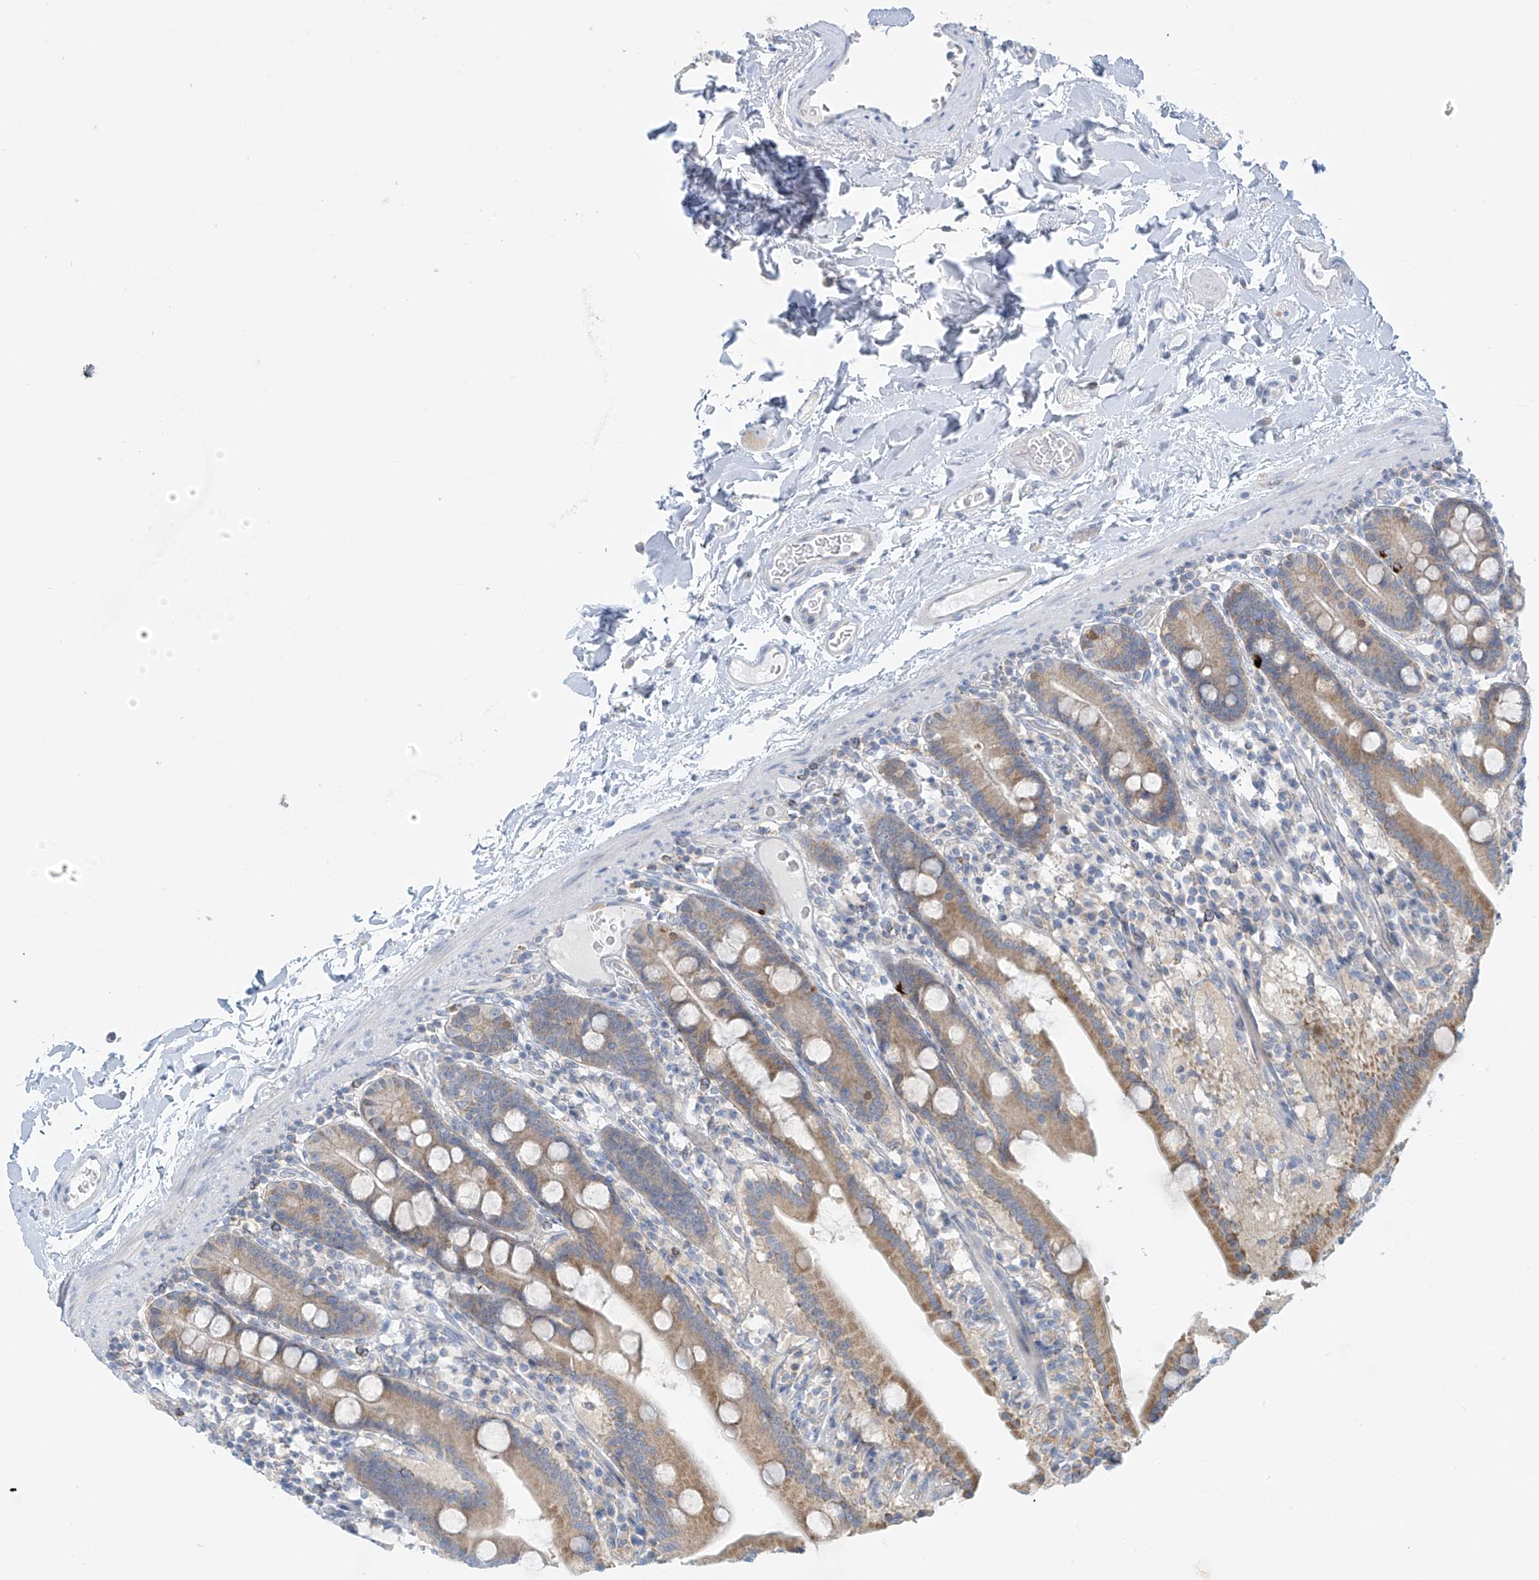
{"staining": {"intensity": "moderate", "quantity": ">75%", "location": "cytoplasmic/membranous"}, "tissue": "duodenum", "cell_type": "Glandular cells", "image_type": "normal", "snomed": [{"axis": "morphology", "description": "Normal tissue, NOS"}, {"axis": "topography", "description": "Duodenum"}], "caption": "This image reveals immunohistochemistry staining of normal duodenum, with medium moderate cytoplasmic/membranous expression in approximately >75% of glandular cells.", "gene": "SLC6A12", "patient": {"sex": "male", "age": 55}}